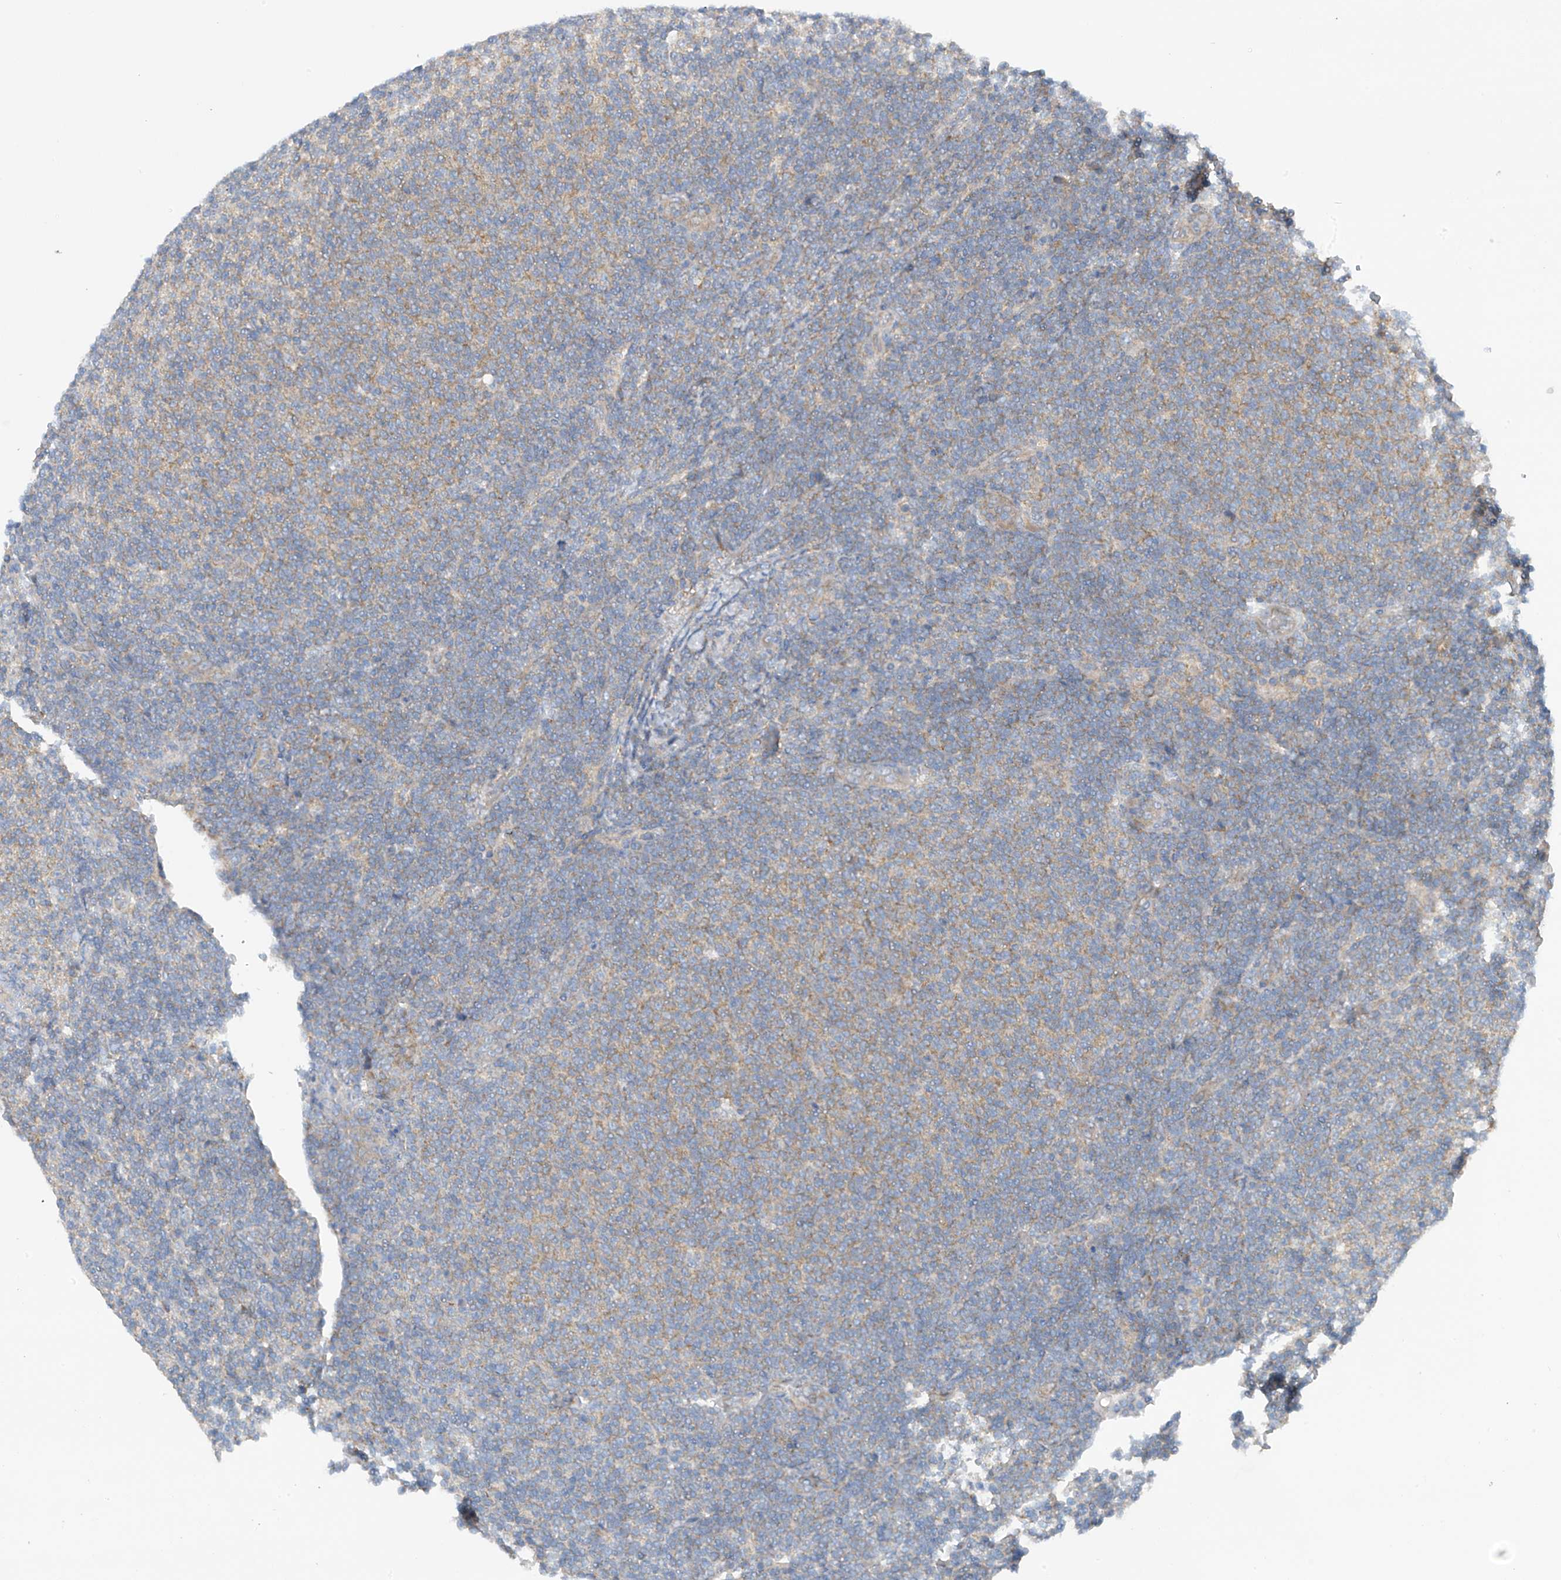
{"staining": {"intensity": "weak", "quantity": "<25%", "location": "cytoplasmic/membranous"}, "tissue": "lymphoma", "cell_type": "Tumor cells", "image_type": "cancer", "snomed": [{"axis": "morphology", "description": "Malignant lymphoma, non-Hodgkin's type, Low grade"}, {"axis": "topography", "description": "Lymph node"}], "caption": "High power microscopy histopathology image of an immunohistochemistry photomicrograph of lymphoma, revealing no significant expression in tumor cells. (Brightfield microscopy of DAB (3,3'-diaminobenzidine) IHC at high magnification).", "gene": "REPS1", "patient": {"sex": "male", "age": 66}}